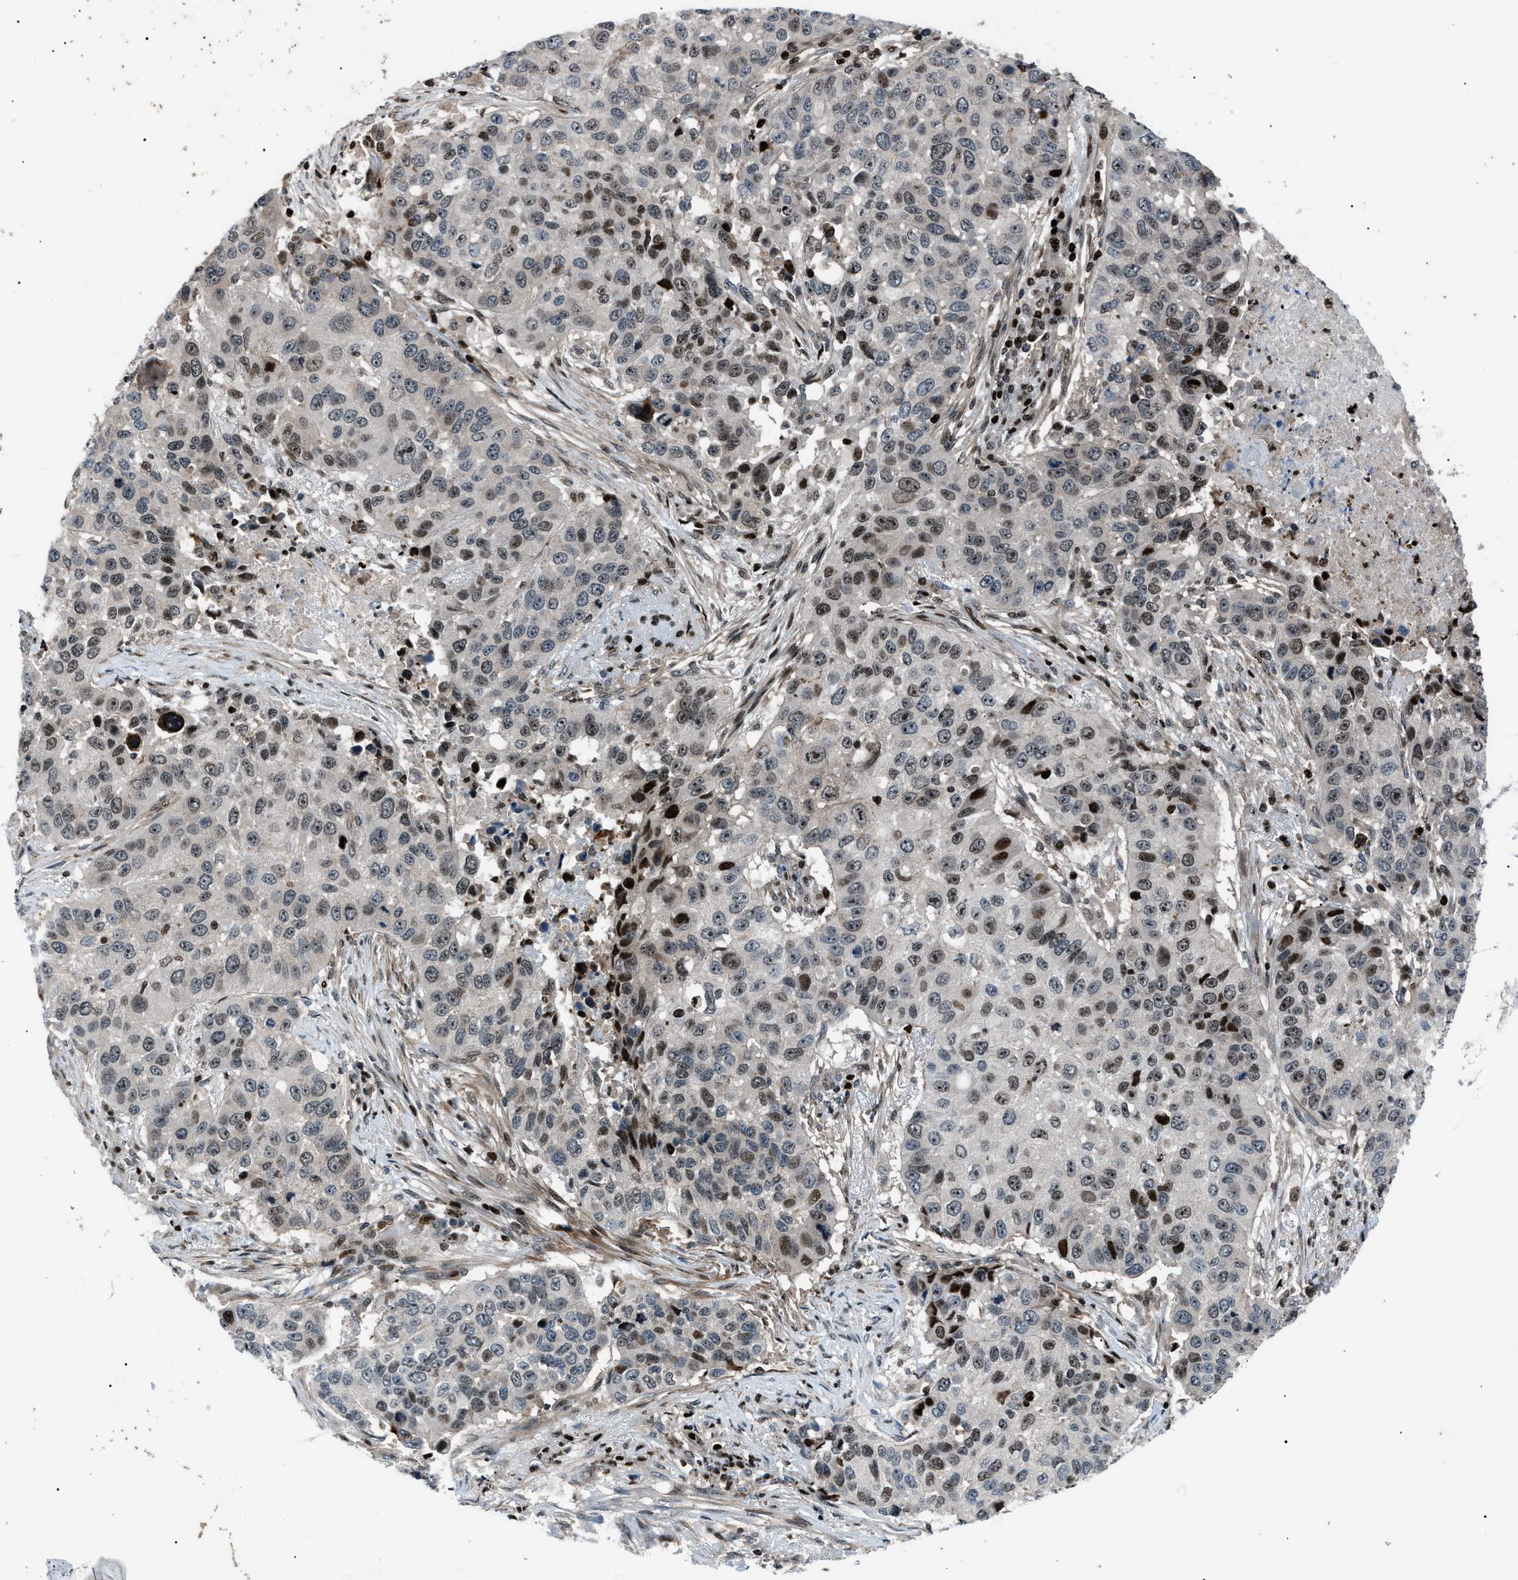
{"staining": {"intensity": "moderate", "quantity": "25%-75%", "location": "nuclear"}, "tissue": "lung cancer", "cell_type": "Tumor cells", "image_type": "cancer", "snomed": [{"axis": "morphology", "description": "Squamous cell carcinoma, NOS"}, {"axis": "topography", "description": "Lung"}], "caption": "The photomicrograph exhibits immunohistochemical staining of lung squamous cell carcinoma. There is moderate nuclear staining is present in about 25%-75% of tumor cells. (Brightfield microscopy of DAB IHC at high magnification).", "gene": "PRKX", "patient": {"sex": "male", "age": 57}}